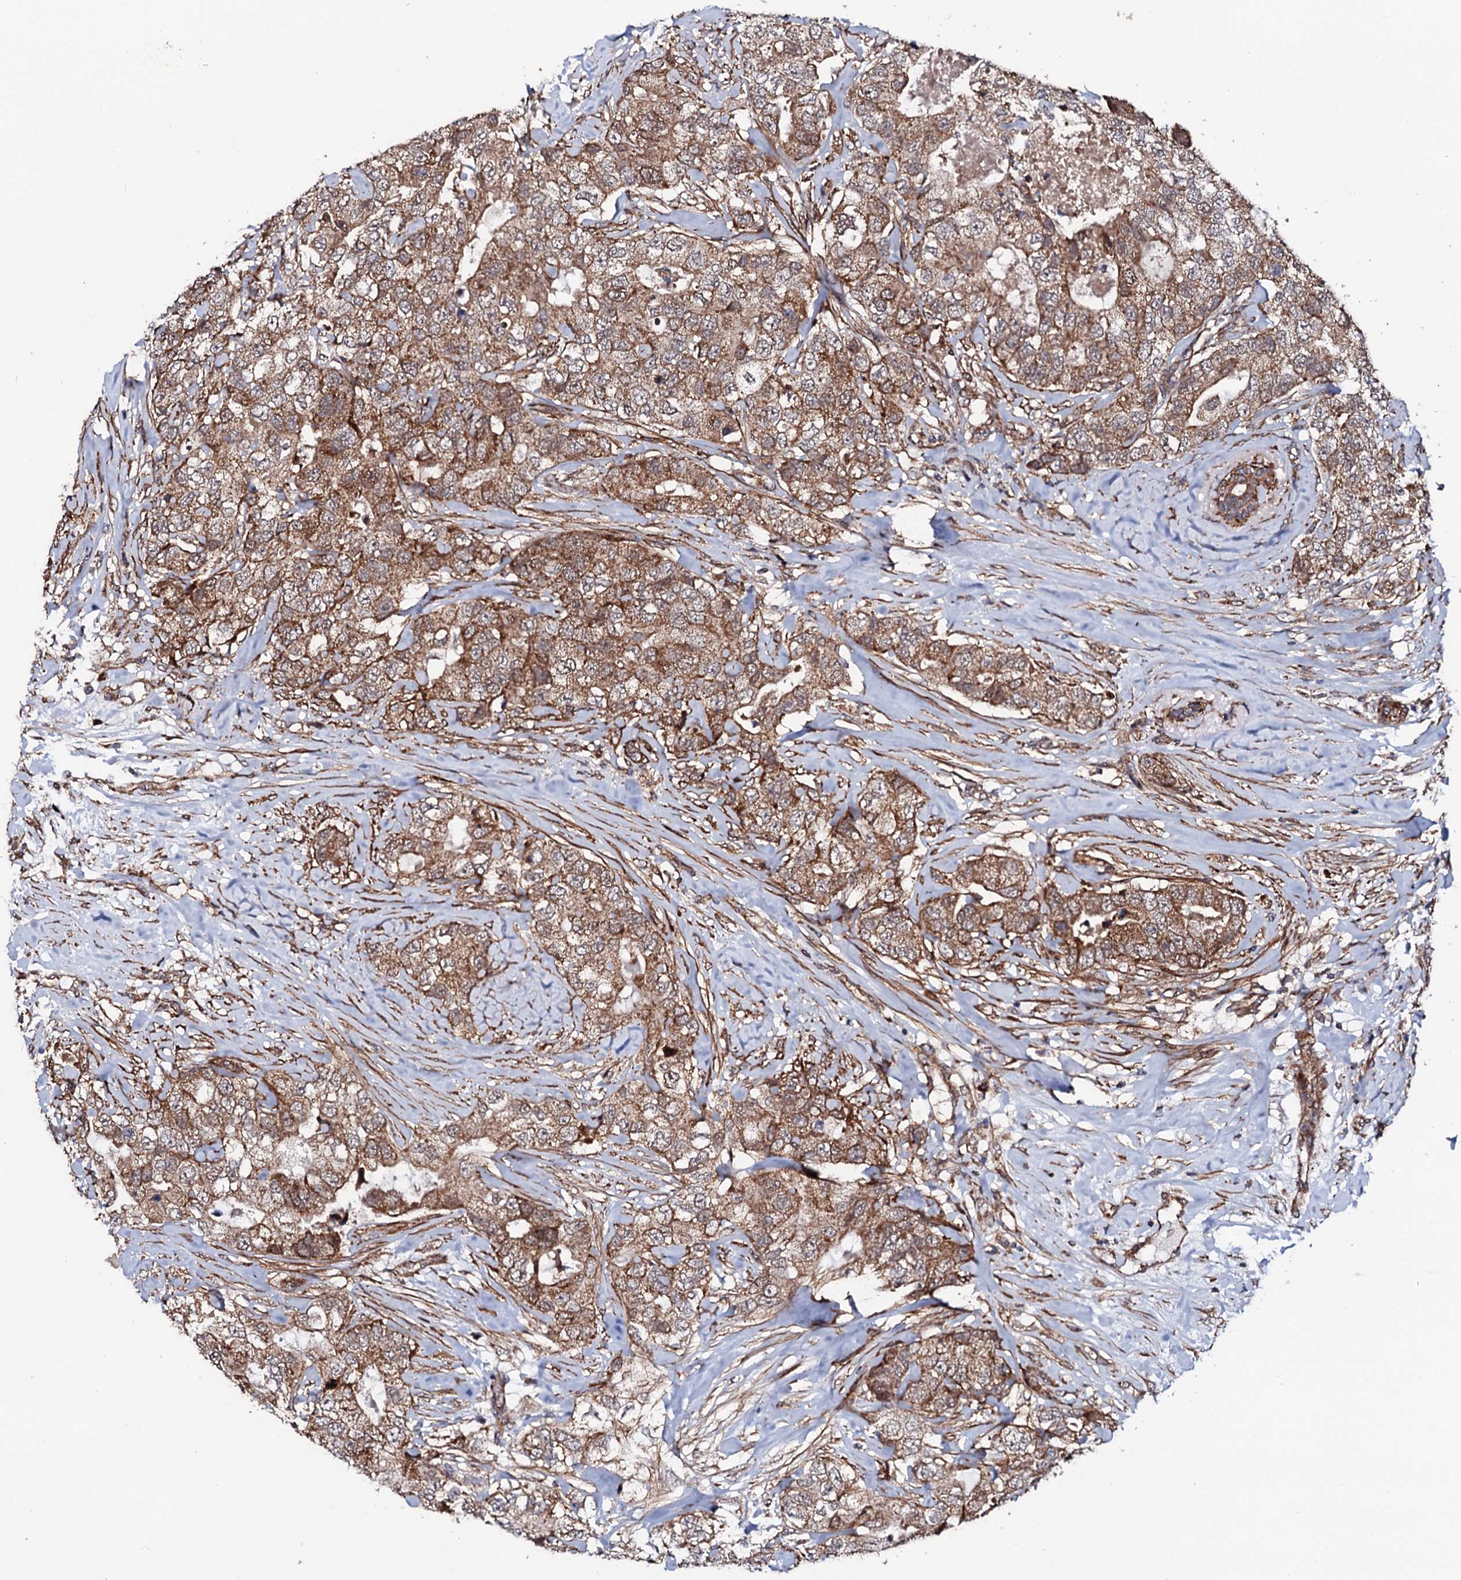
{"staining": {"intensity": "moderate", "quantity": ">75%", "location": "cytoplasmic/membranous"}, "tissue": "breast cancer", "cell_type": "Tumor cells", "image_type": "cancer", "snomed": [{"axis": "morphology", "description": "Duct carcinoma"}, {"axis": "topography", "description": "Breast"}], "caption": "DAB (3,3'-diaminobenzidine) immunohistochemical staining of breast cancer (infiltrating ductal carcinoma) shows moderate cytoplasmic/membranous protein expression in about >75% of tumor cells.", "gene": "MTIF3", "patient": {"sex": "female", "age": 62}}